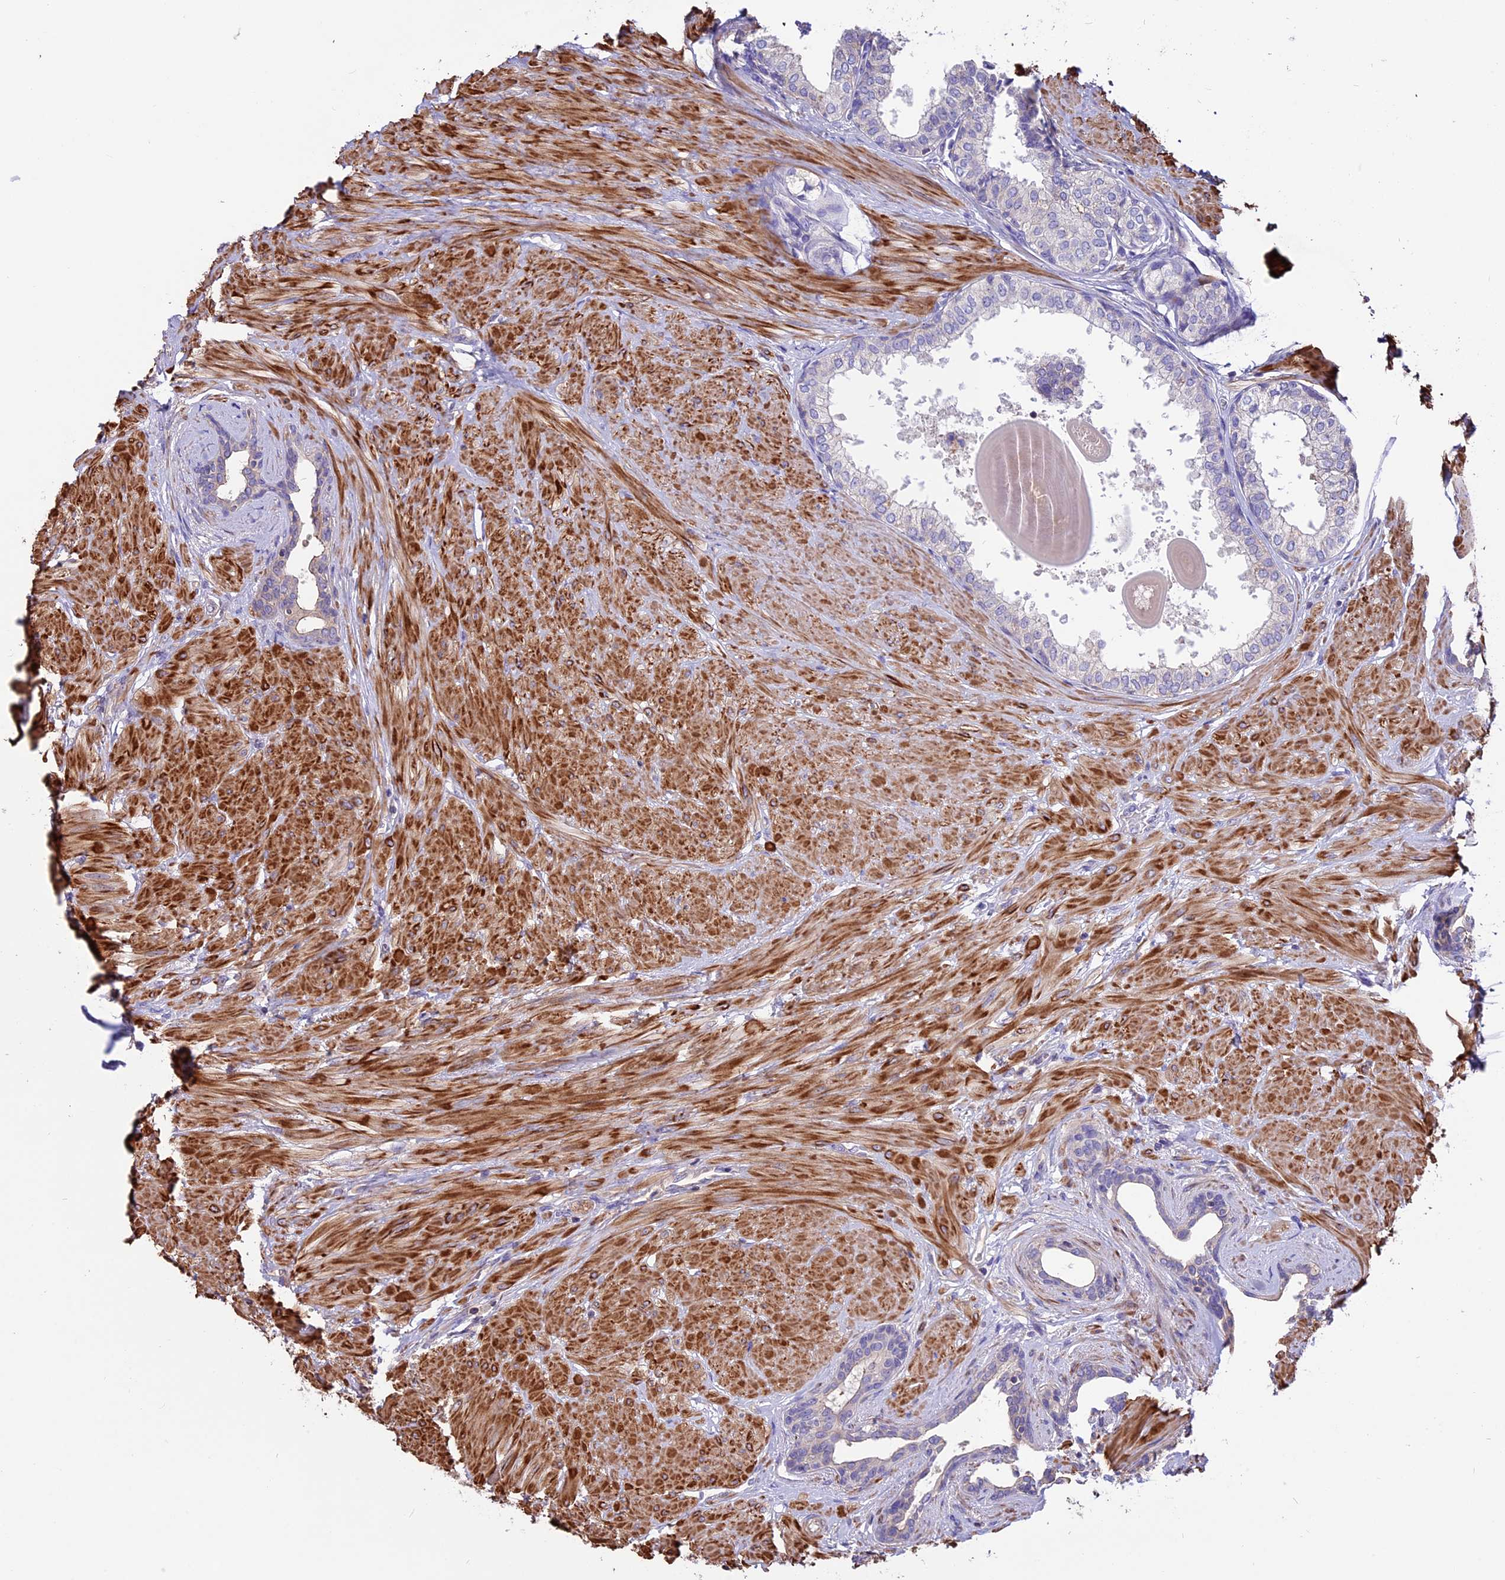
{"staining": {"intensity": "weak", "quantity": "<25%", "location": "cytoplasmic/membranous"}, "tissue": "prostate", "cell_type": "Glandular cells", "image_type": "normal", "snomed": [{"axis": "morphology", "description": "Normal tissue, NOS"}, {"axis": "topography", "description": "Prostate"}], "caption": "IHC histopathology image of benign prostate: prostate stained with DAB (3,3'-diaminobenzidine) displays no significant protein positivity in glandular cells. The staining is performed using DAB brown chromogen with nuclei counter-stained in using hematoxylin.", "gene": "ANO3", "patient": {"sex": "male", "age": 48}}